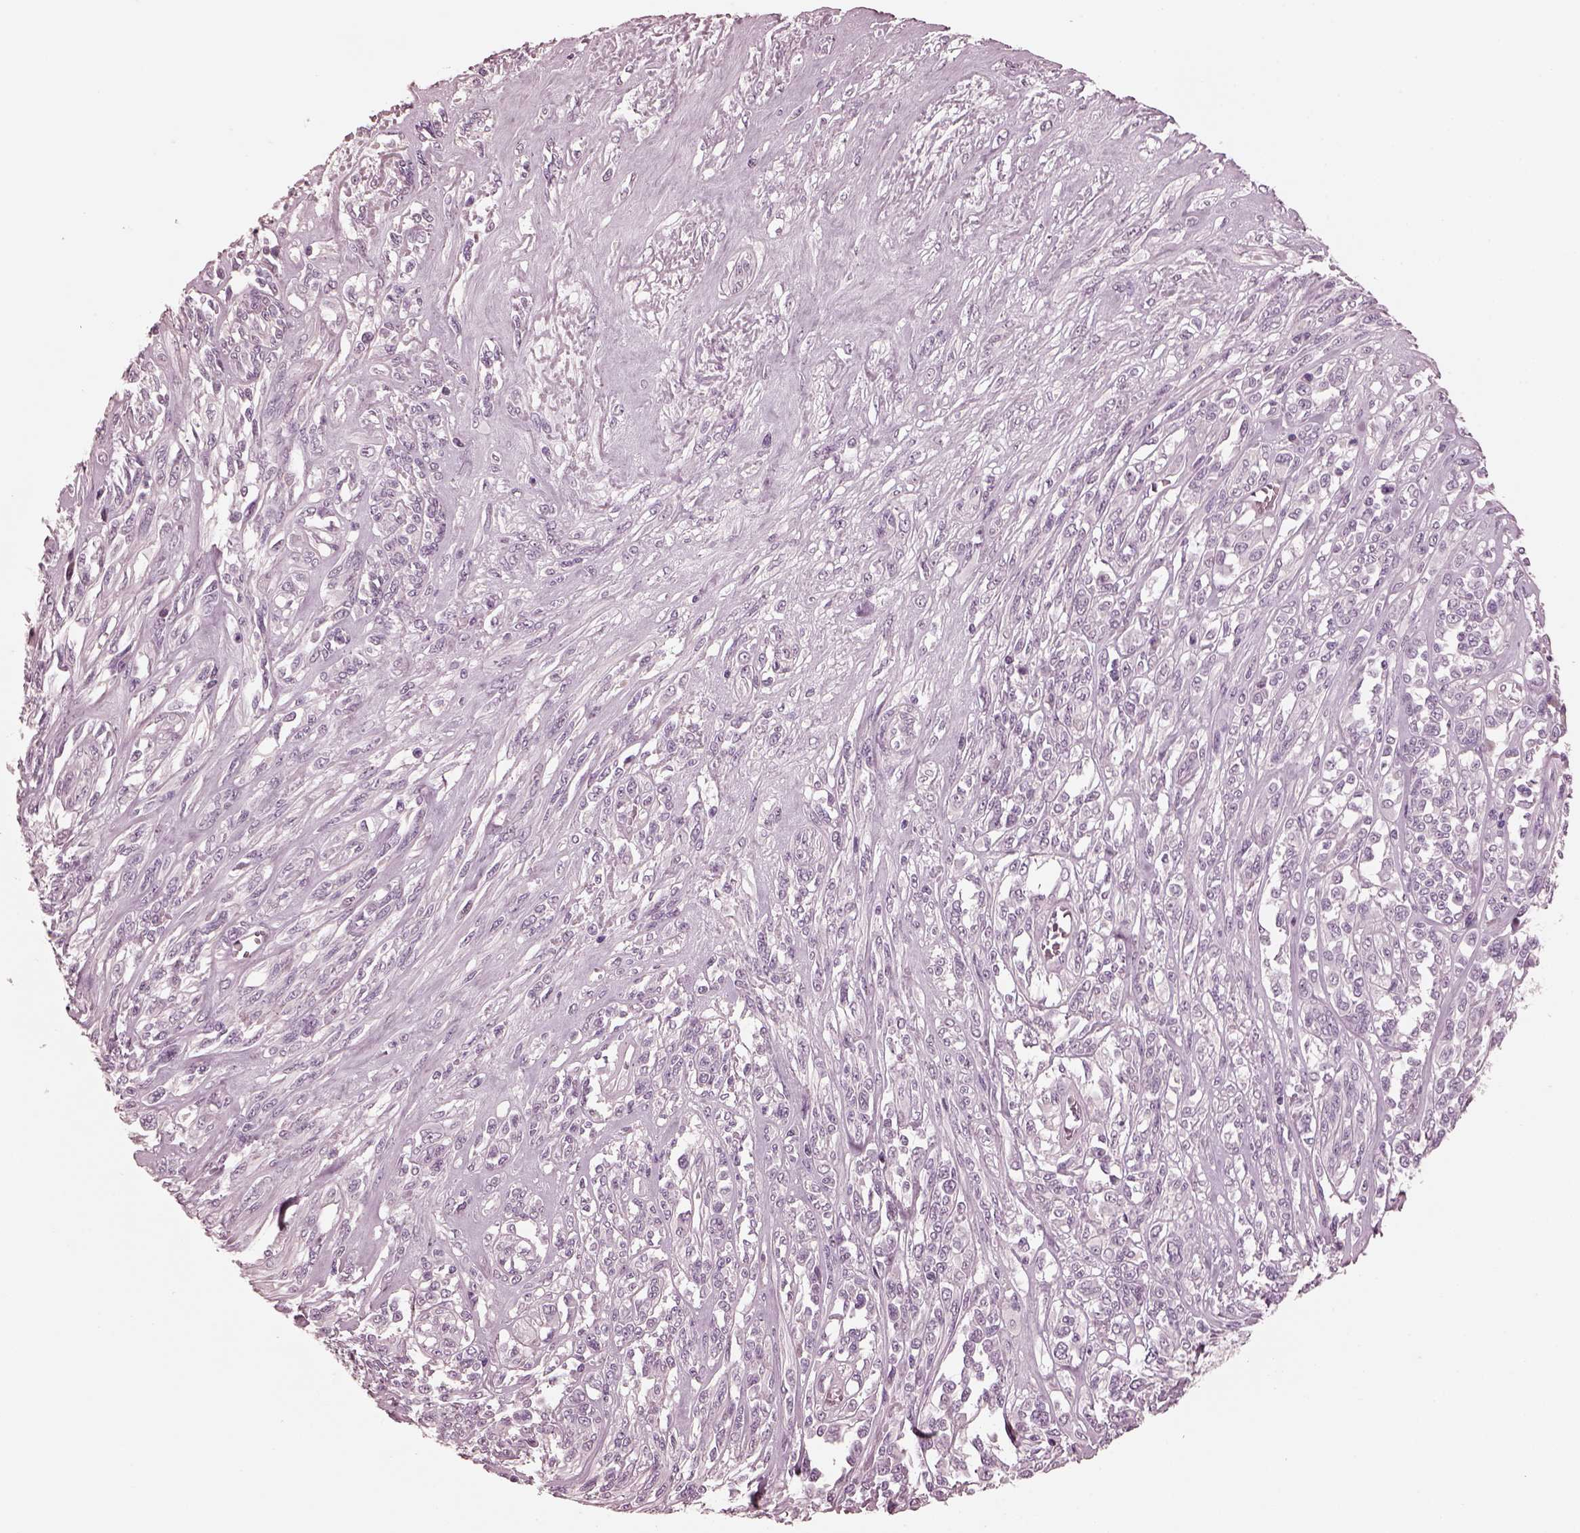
{"staining": {"intensity": "negative", "quantity": "none", "location": "none"}, "tissue": "melanoma", "cell_type": "Tumor cells", "image_type": "cancer", "snomed": [{"axis": "morphology", "description": "Malignant melanoma, NOS"}, {"axis": "topography", "description": "Skin"}], "caption": "Tumor cells are negative for brown protein staining in melanoma. (DAB (3,3'-diaminobenzidine) immunohistochemistry with hematoxylin counter stain).", "gene": "CGA", "patient": {"sex": "female", "age": 91}}